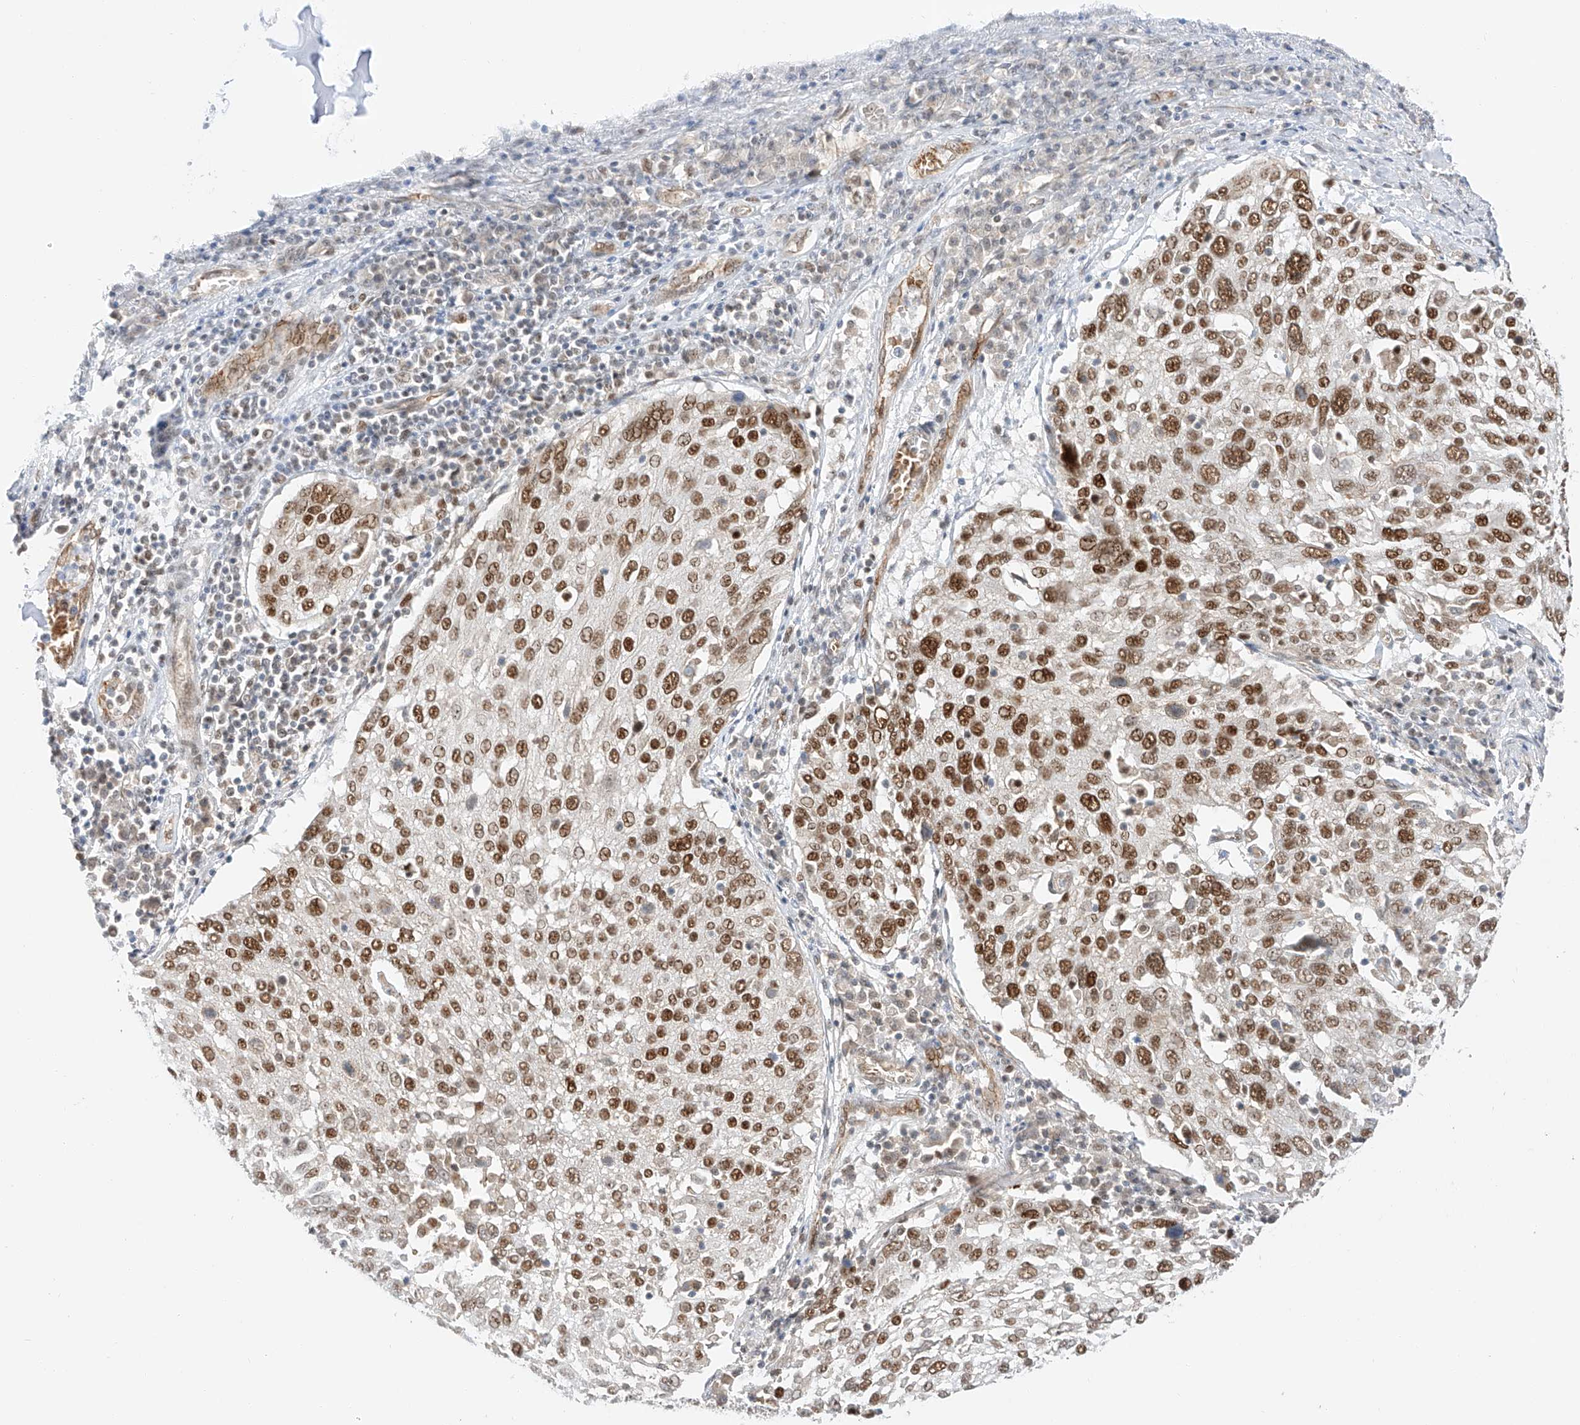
{"staining": {"intensity": "moderate", "quantity": ">75%", "location": "nuclear"}, "tissue": "lung cancer", "cell_type": "Tumor cells", "image_type": "cancer", "snomed": [{"axis": "morphology", "description": "Squamous cell carcinoma, NOS"}, {"axis": "topography", "description": "Lung"}], "caption": "Brown immunohistochemical staining in human lung cancer (squamous cell carcinoma) exhibits moderate nuclear expression in about >75% of tumor cells.", "gene": "POGK", "patient": {"sex": "male", "age": 65}}